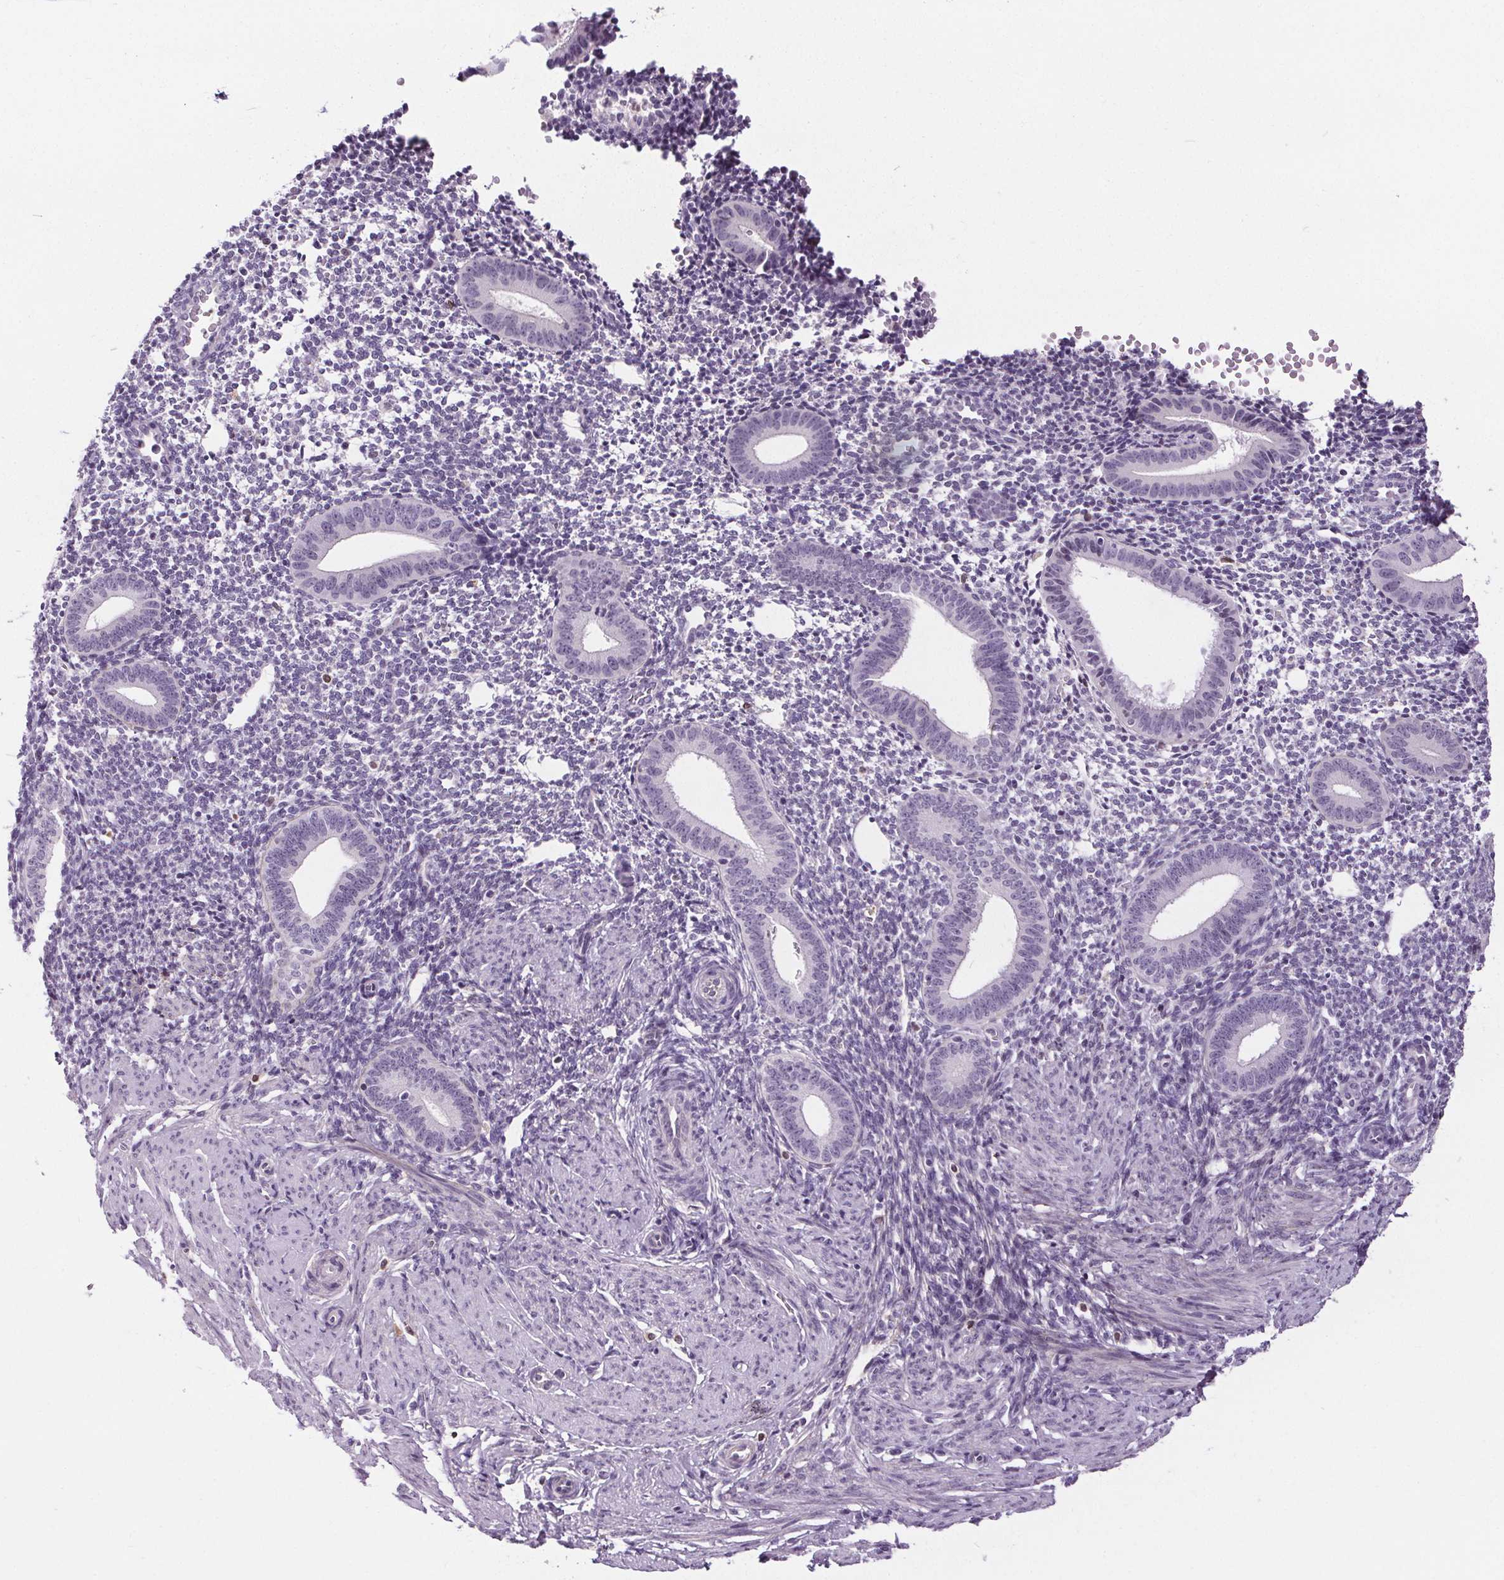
{"staining": {"intensity": "negative", "quantity": "none", "location": "none"}, "tissue": "endometrium", "cell_type": "Cells in endometrial stroma", "image_type": "normal", "snomed": [{"axis": "morphology", "description": "Normal tissue, NOS"}, {"axis": "topography", "description": "Endometrium"}], "caption": "This is an IHC micrograph of normal human endometrium. There is no positivity in cells in endometrial stroma.", "gene": "TMEM240", "patient": {"sex": "female", "age": 40}}